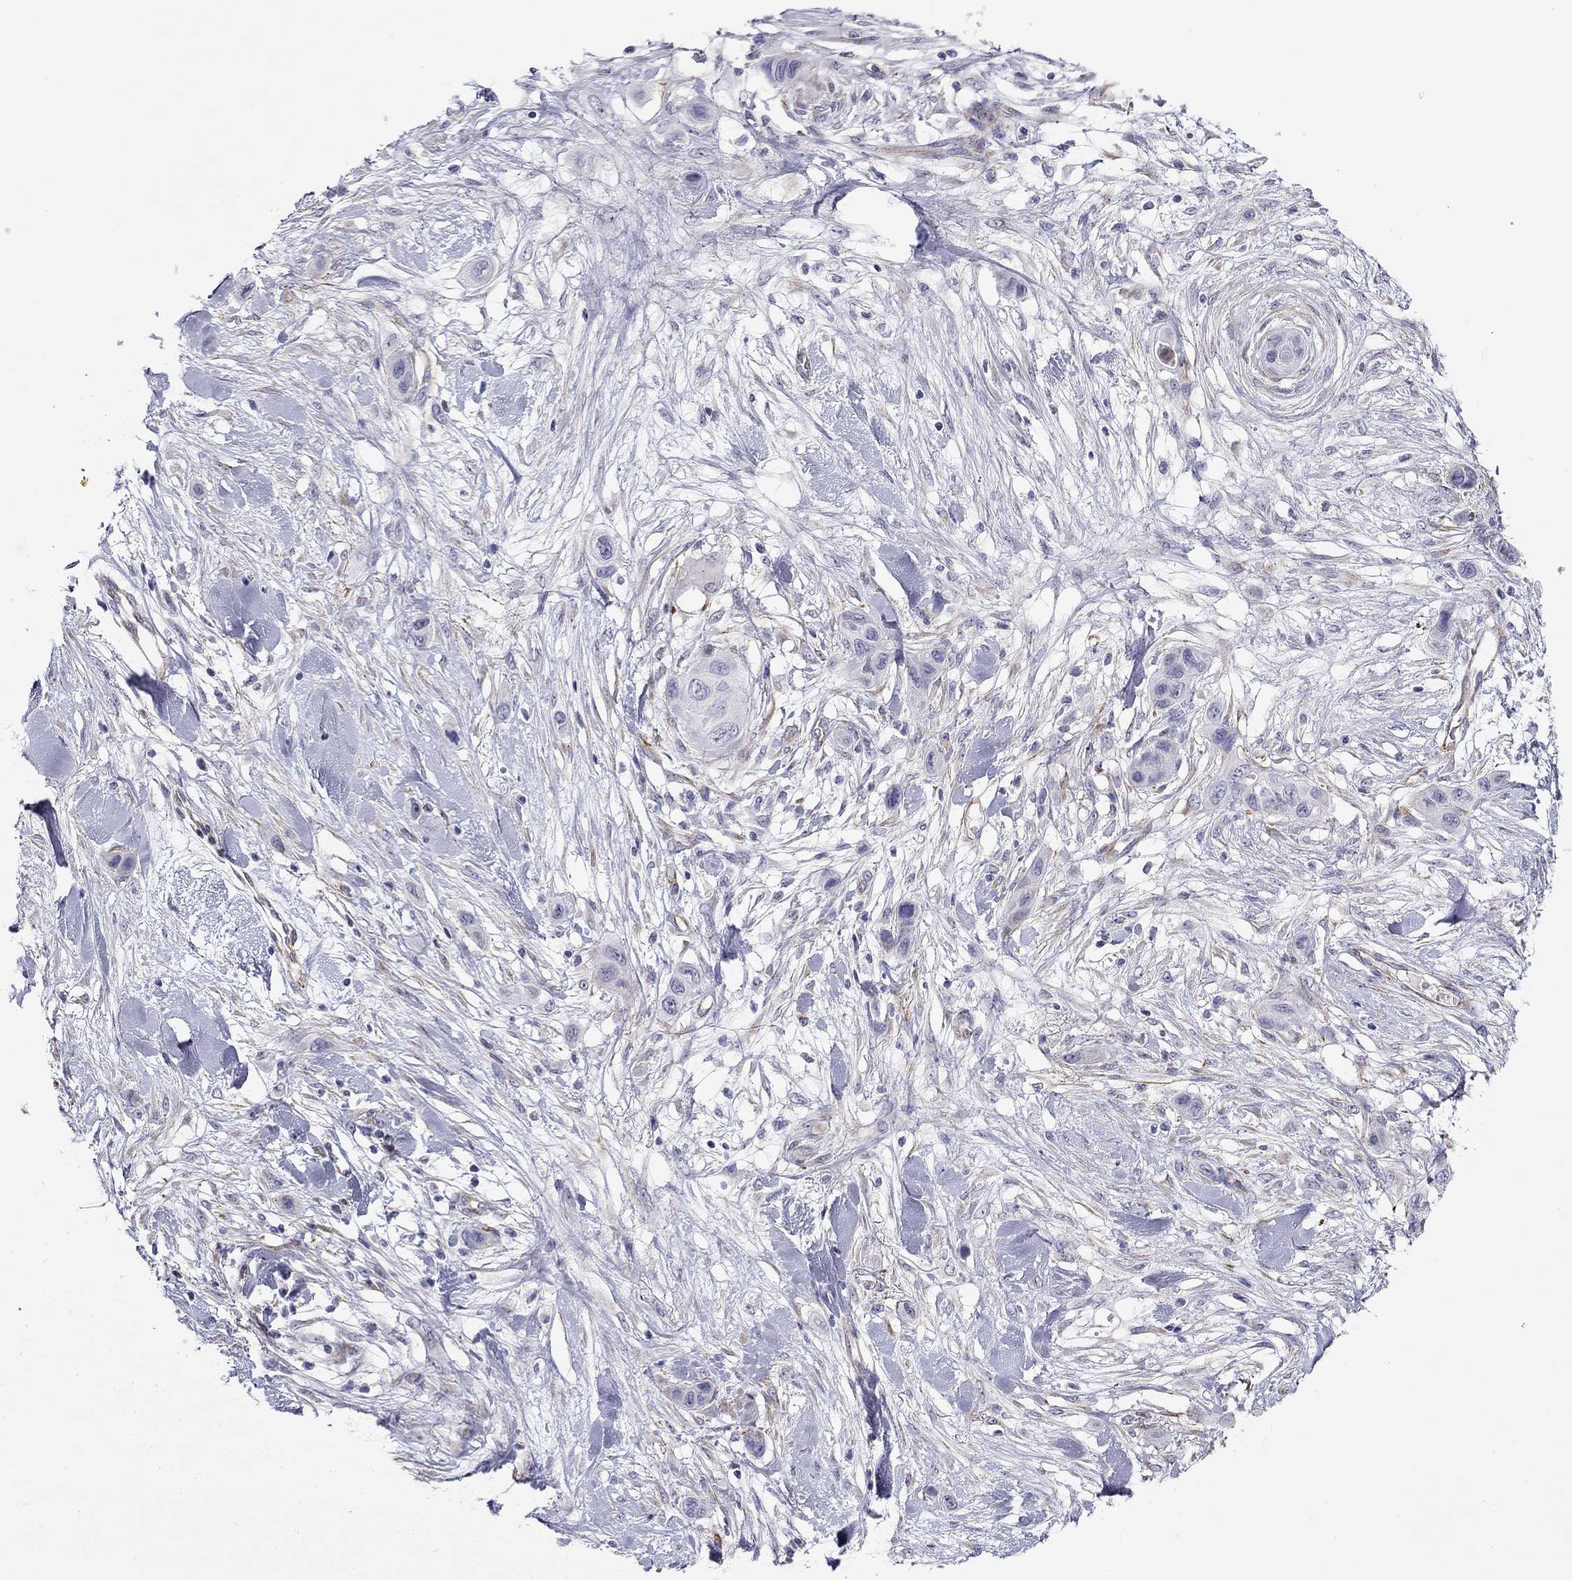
{"staining": {"intensity": "negative", "quantity": "none", "location": "none"}, "tissue": "skin cancer", "cell_type": "Tumor cells", "image_type": "cancer", "snomed": [{"axis": "morphology", "description": "Squamous cell carcinoma, NOS"}, {"axis": "topography", "description": "Skin"}], "caption": "Tumor cells are negative for brown protein staining in skin squamous cell carcinoma.", "gene": "RTL1", "patient": {"sex": "male", "age": 79}}